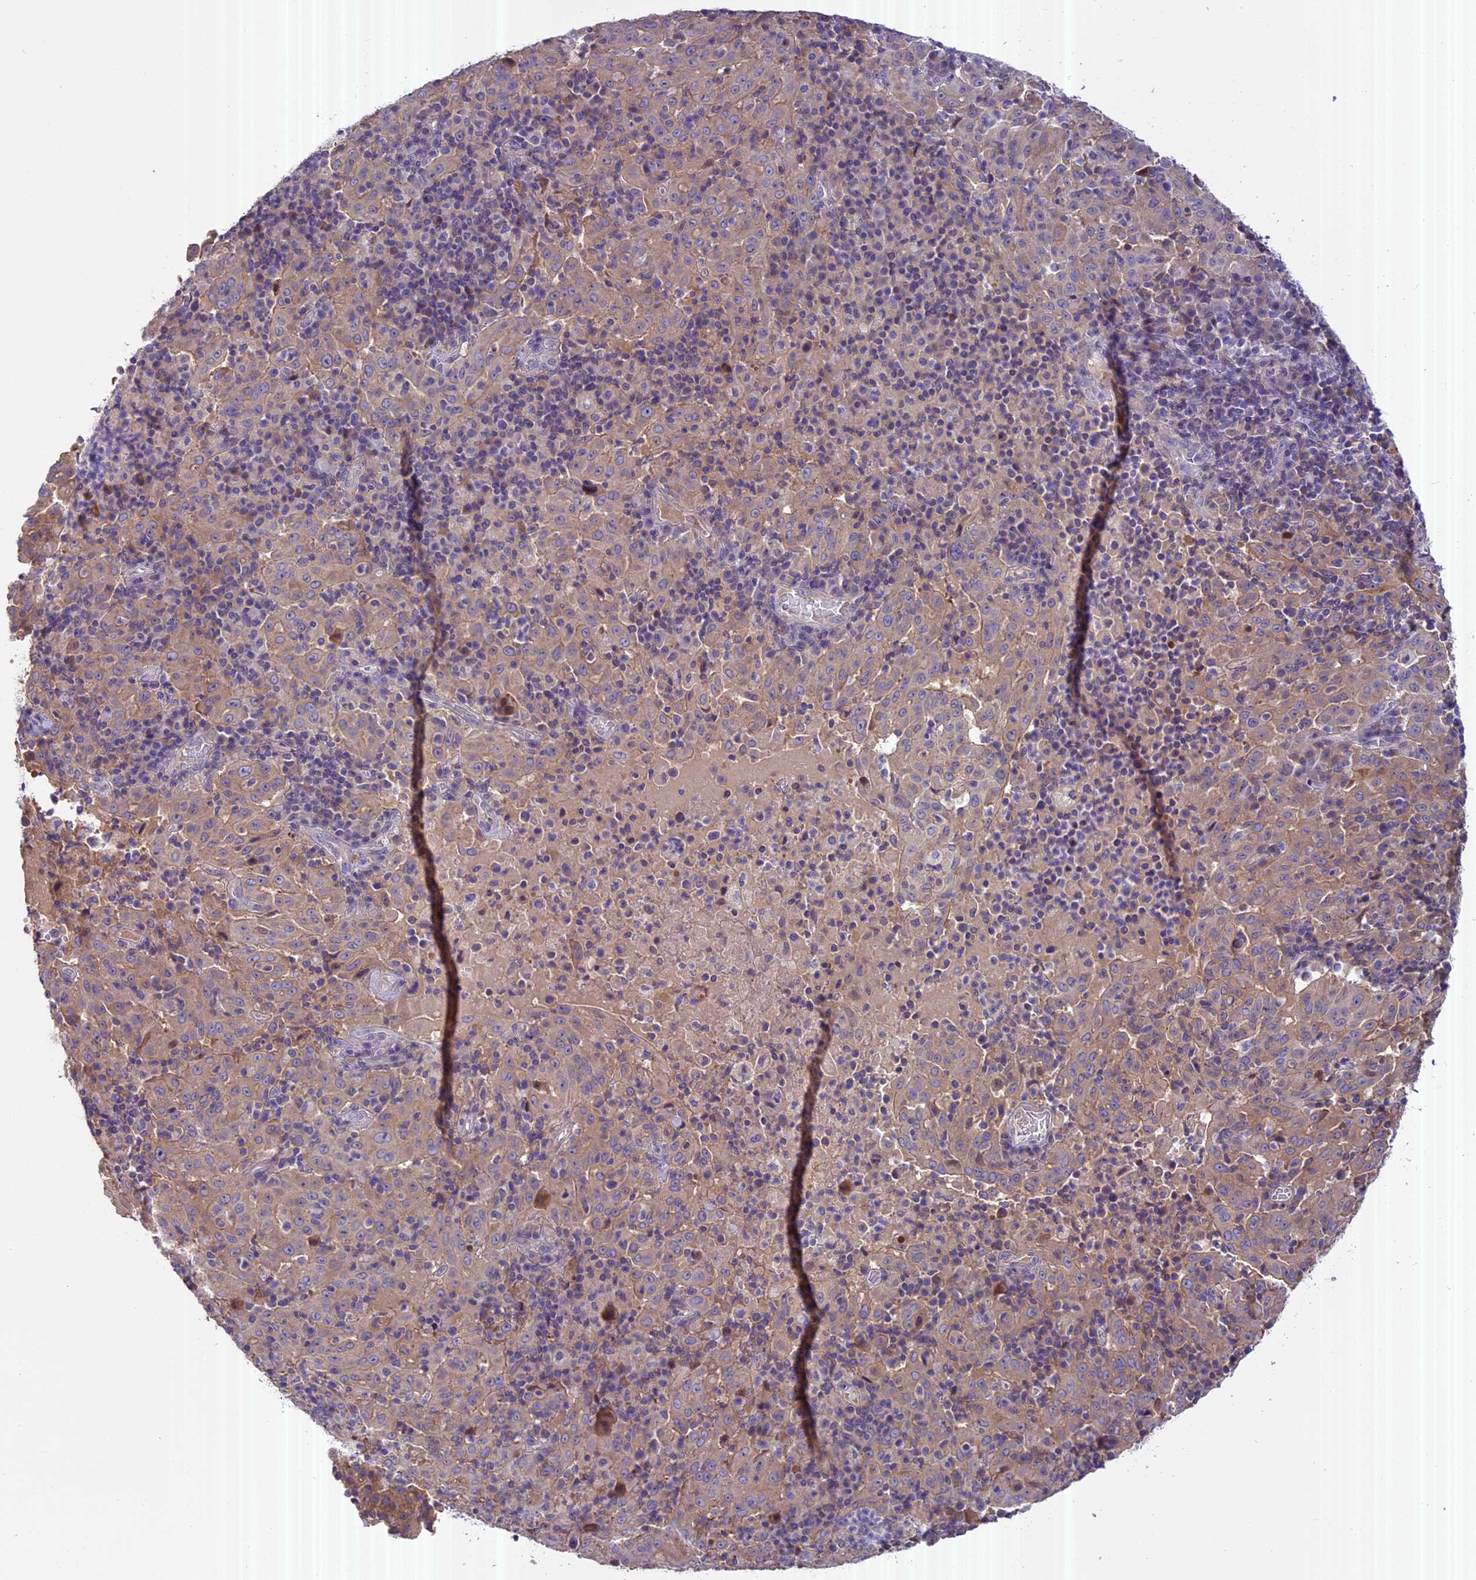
{"staining": {"intensity": "weak", "quantity": ">75%", "location": "cytoplasmic/membranous"}, "tissue": "pancreatic cancer", "cell_type": "Tumor cells", "image_type": "cancer", "snomed": [{"axis": "morphology", "description": "Adenocarcinoma, NOS"}, {"axis": "topography", "description": "Pancreas"}], "caption": "Pancreatic cancer (adenocarcinoma) stained with DAB (3,3'-diaminobenzidine) immunohistochemistry displays low levels of weak cytoplasmic/membranous expression in about >75% of tumor cells. The staining was performed using DAB (3,3'-diaminobenzidine), with brown indicating positive protein expression. Nuclei are stained blue with hematoxylin.", "gene": "FAM98C", "patient": {"sex": "male", "age": 63}}